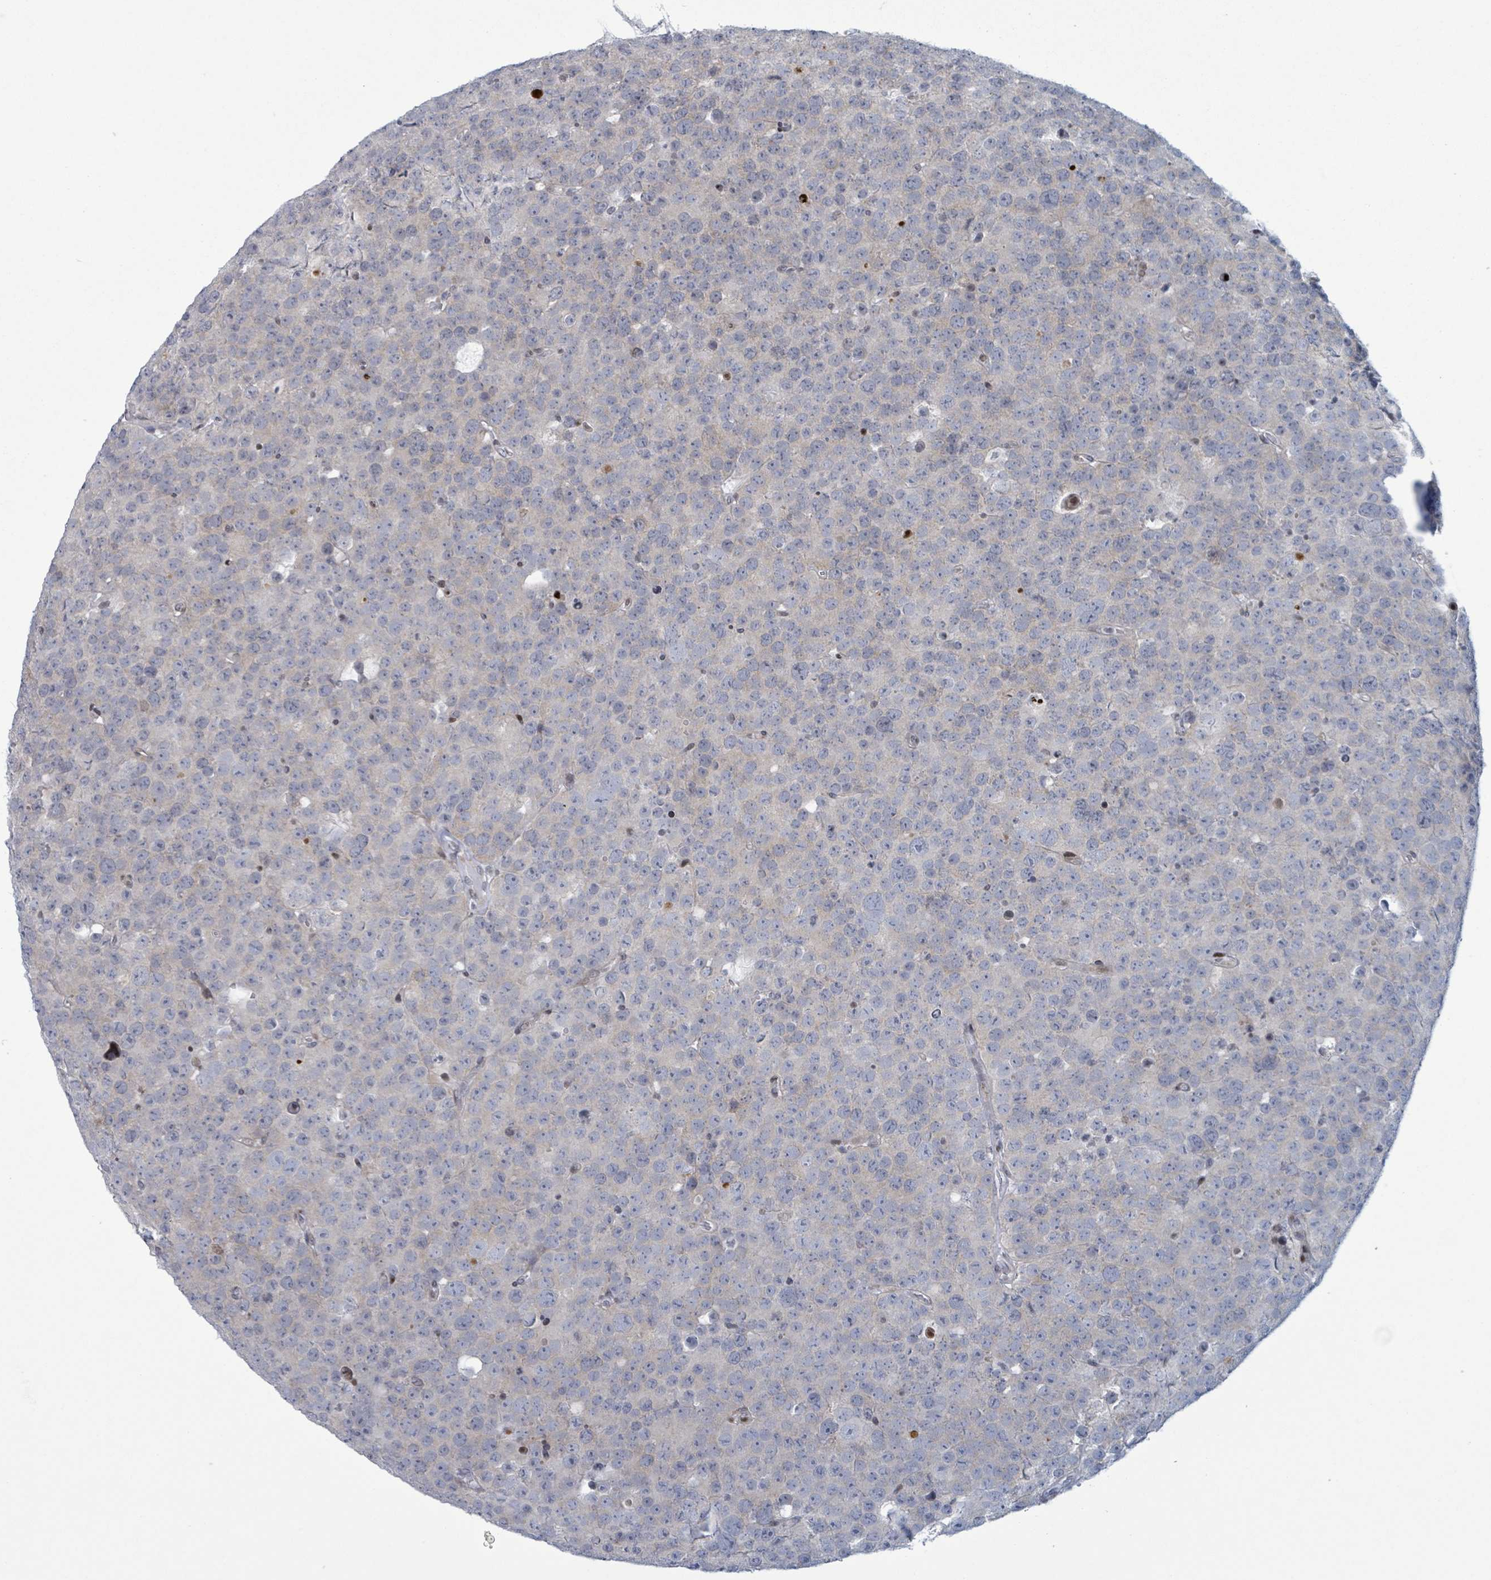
{"staining": {"intensity": "negative", "quantity": "none", "location": "none"}, "tissue": "testis cancer", "cell_type": "Tumor cells", "image_type": "cancer", "snomed": [{"axis": "morphology", "description": "Seminoma, NOS"}, {"axis": "topography", "description": "Testis"}], "caption": "The image exhibits no significant staining in tumor cells of testis cancer.", "gene": "FNDC4", "patient": {"sex": "male", "age": 71}}